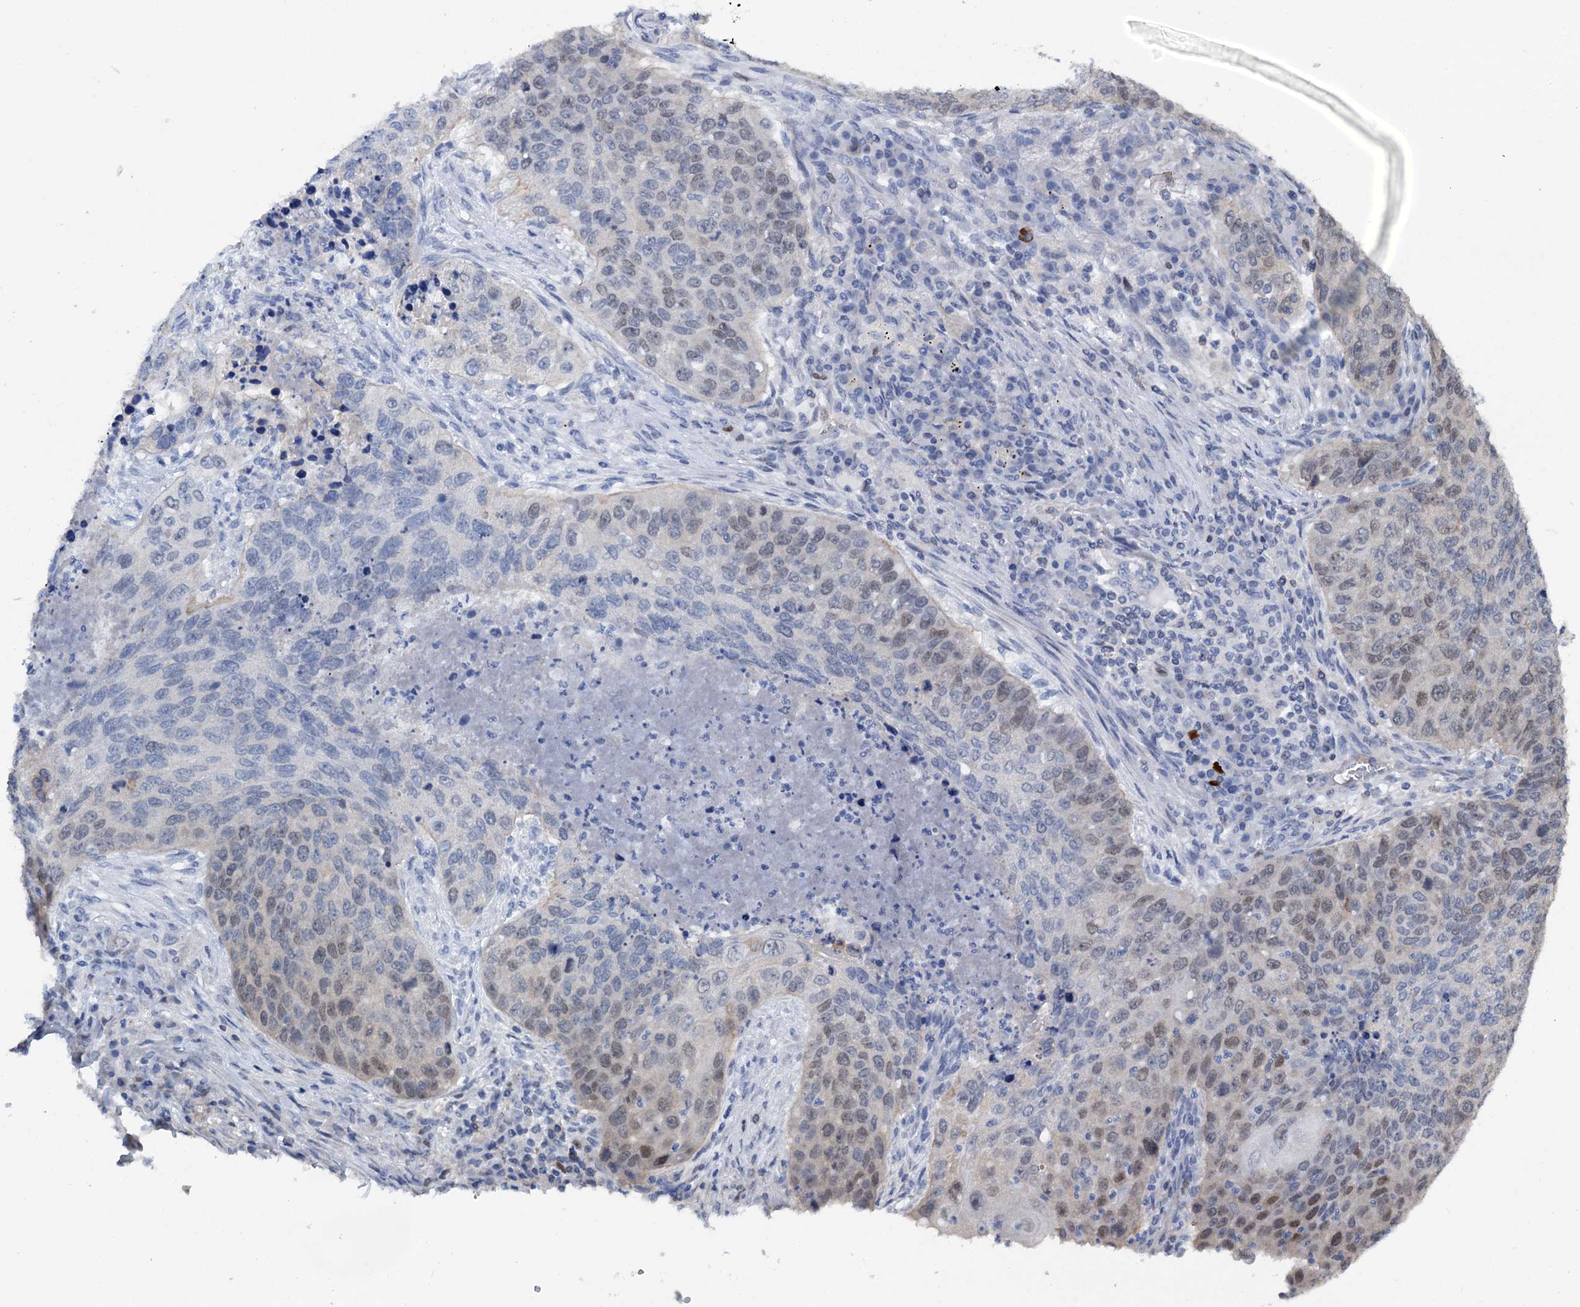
{"staining": {"intensity": "moderate", "quantity": "<25%", "location": "nuclear"}, "tissue": "lung cancer", "cell_type": "Tumor cells", "image_type": "cancer", "snomed": [{"axis": "morphology", "description": "Squamous cell carcinoma, NOS"}, {"axis": "topography", "description": "Lung"}], "caption": "The photomicrograph shows a brown stain indicating the presence of a protein in the nuclear of tumor cells in squamous cell carcinoma (lung). Immunohistochemistry stains the protein of interest in brown and the nuclei are stained blue.", "gene": "FAM111B", "patient": {"sex": "female", "age": 63}}